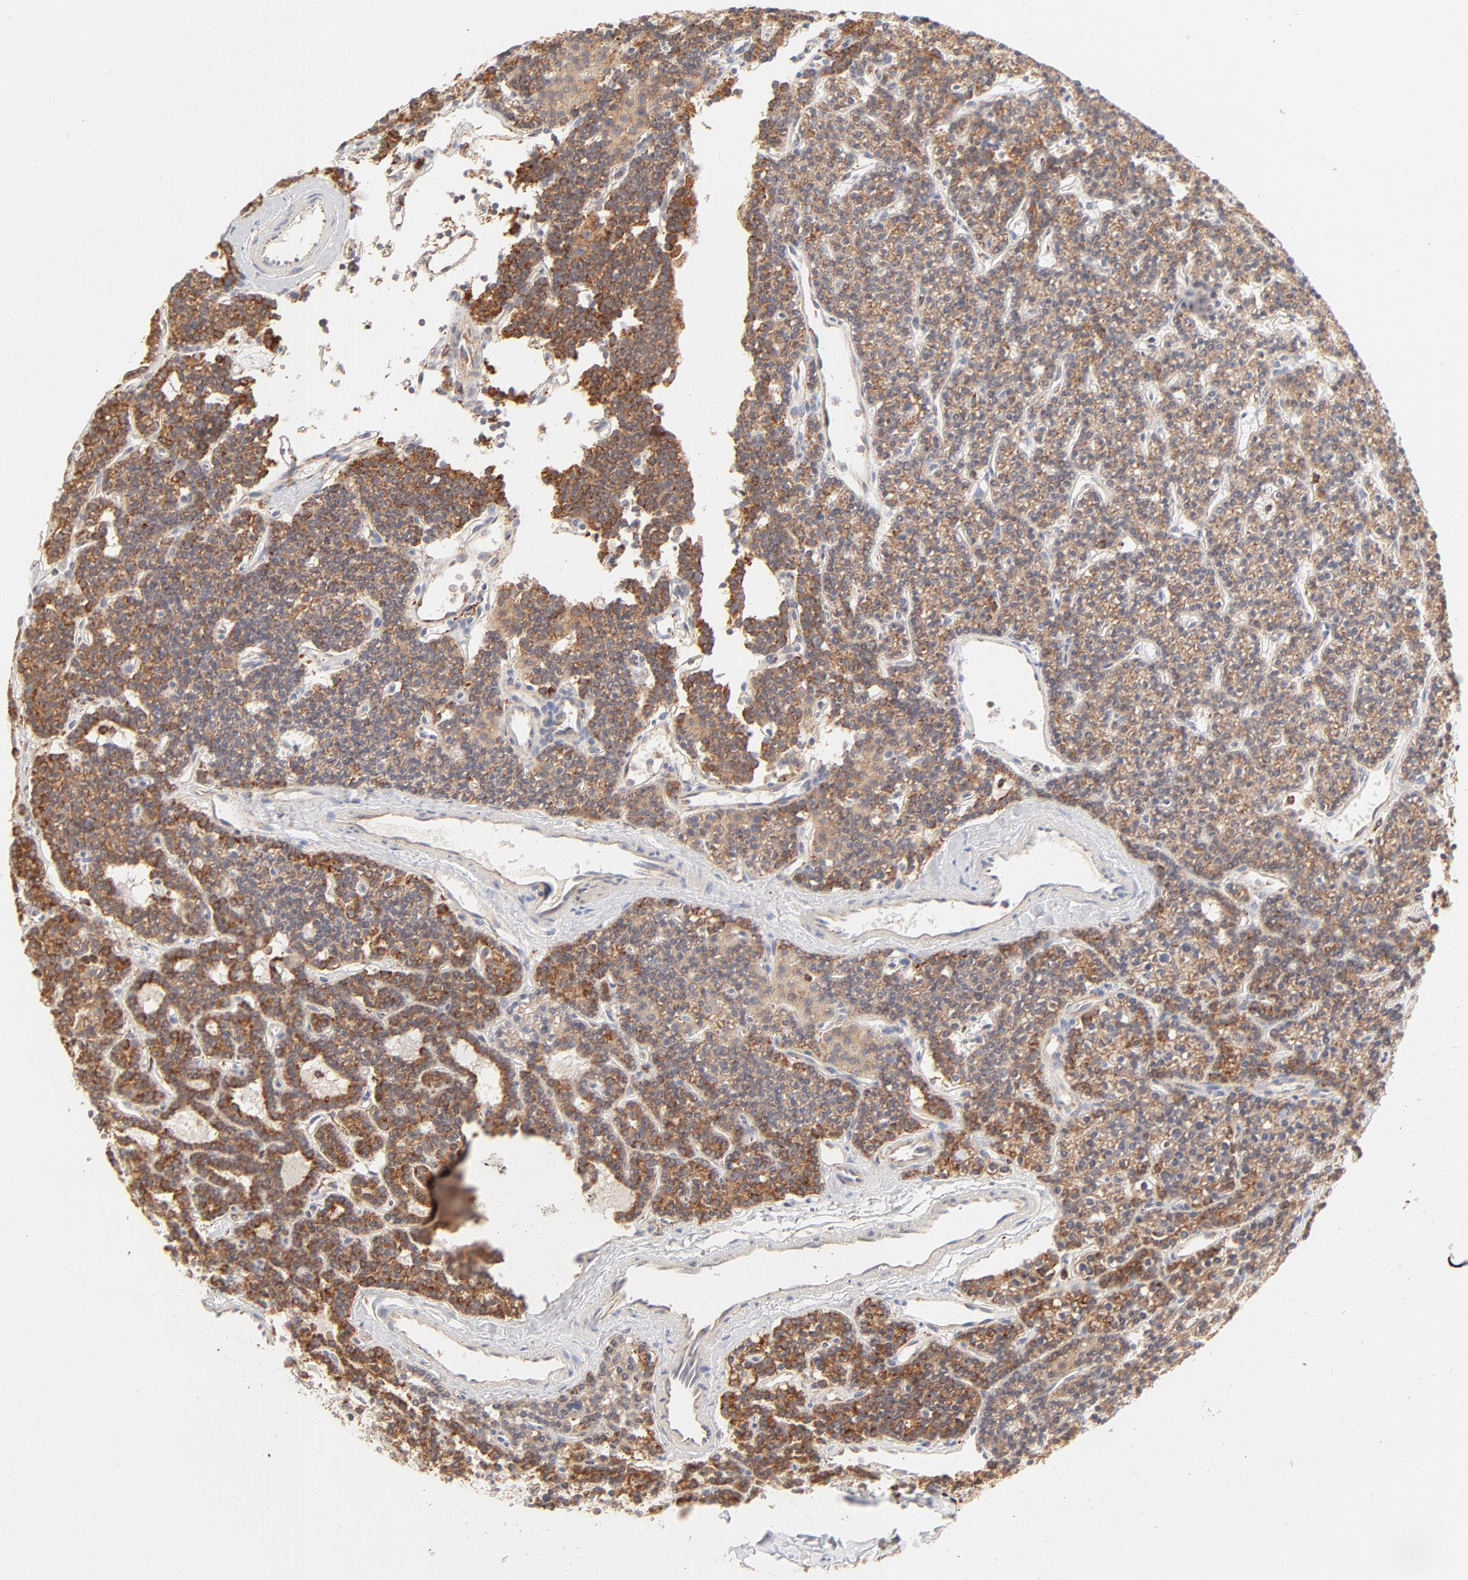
{"staining": {"intensity": "moderate", "quantity": ">75%", "location": "cytoplasmic/membranous"}, "tissue": "parathyroid gland", "cell_type": "Glandular cells", "image_type": "normal", "snomed": [{"axis": "morphology", "description": "Normal tissue, NOS"}, {"axis": "topography", "description": "Parathyroid gland"}], "caption": "Moderate cytoplasmic/membranous staining is present in about >75% of glandular cells in unremarkable parathyroid gland.", "gene": "PARP12", "patient": {"sex": "female", "age": 45}}